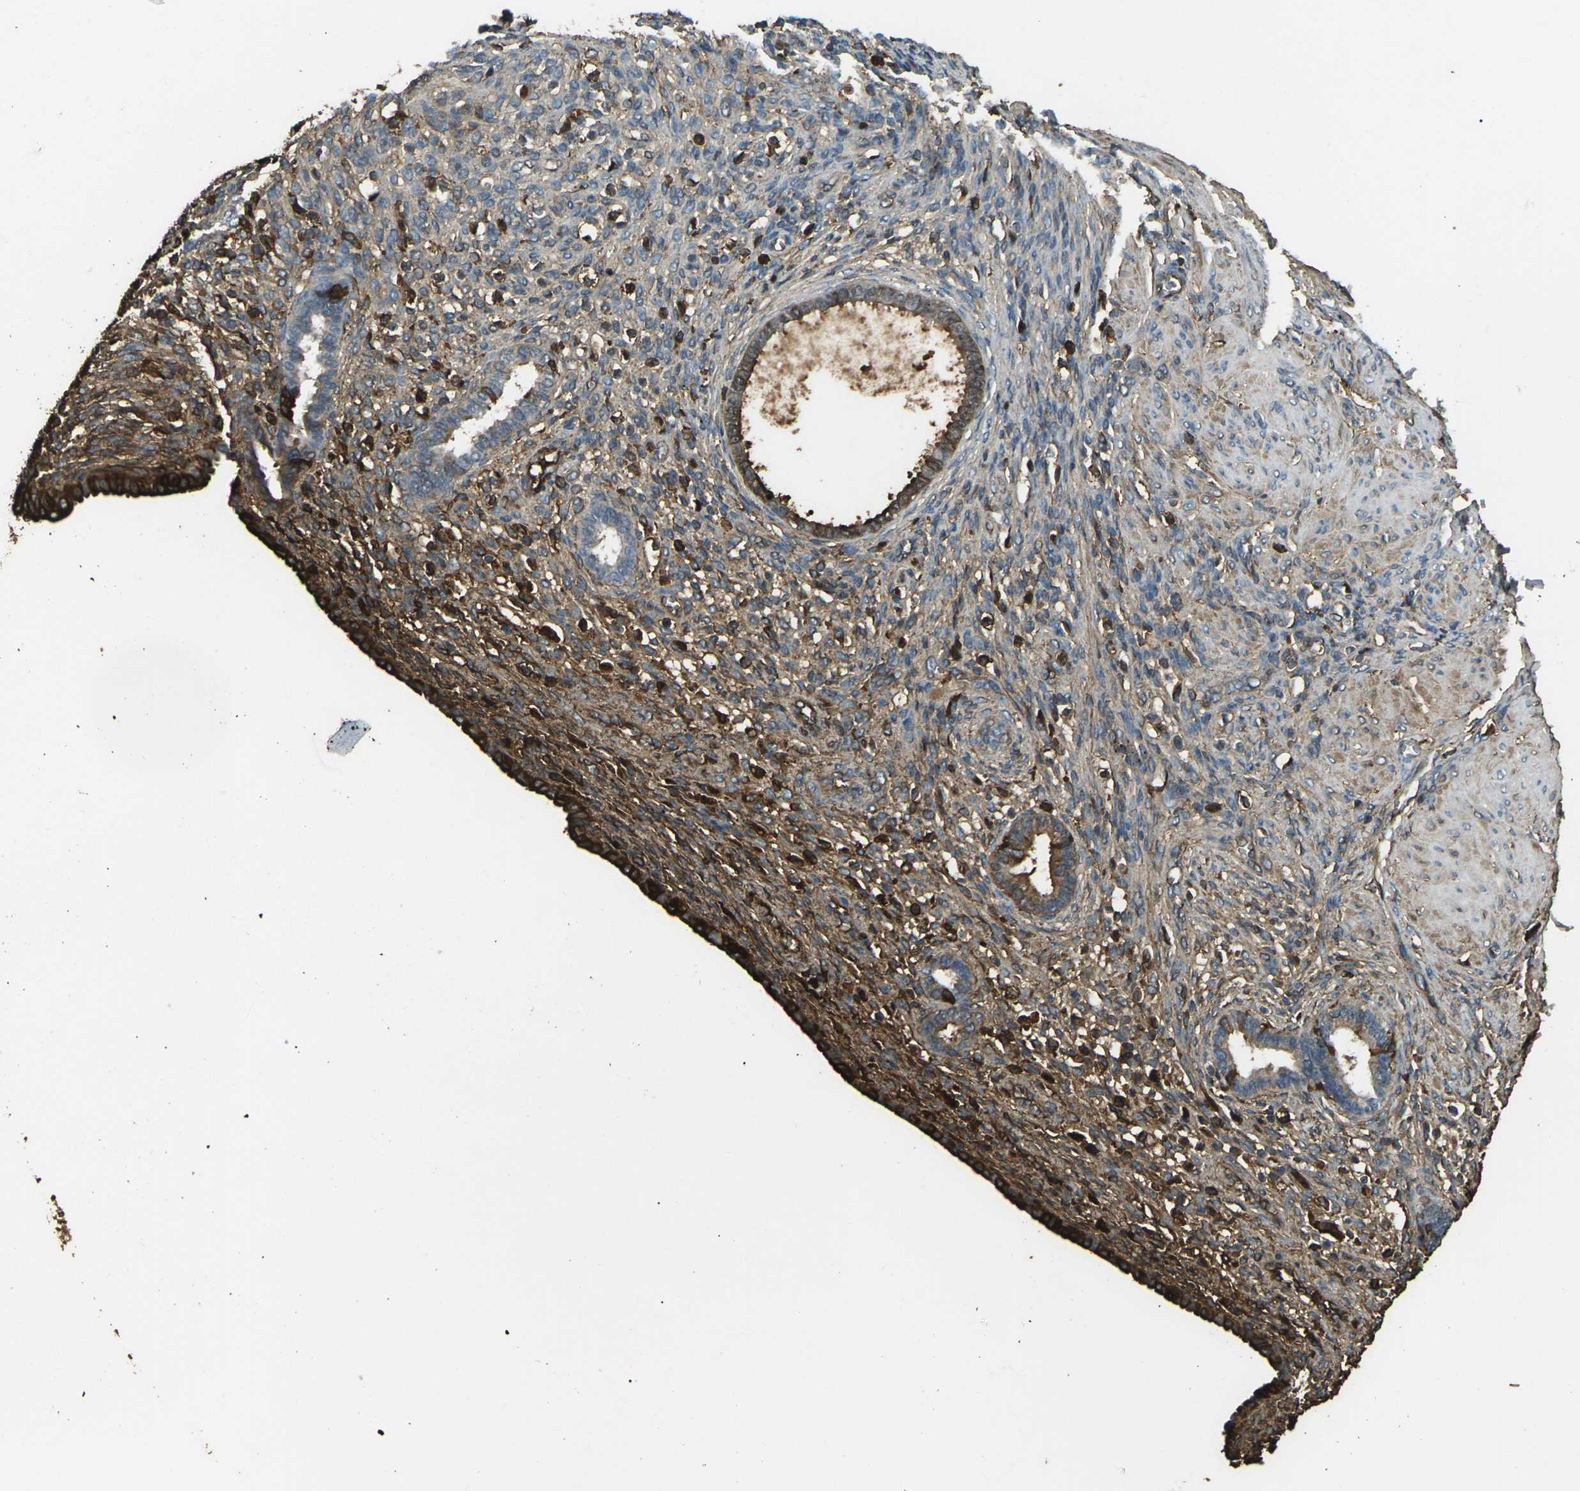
{"staining": {"intensity": "weak", "quantity": "25%-75%", "location": "cytoplasmic/membranous"}, "tissue": "endometrium", "cell_type": "Cells in endometrial stroma", "image_type": "normal", "snomed": [{"axis": "morphology", "description": "Normal tissue, NOS"}, {"axis": "topography", "description": "Endometrium"}], "caption": "Immunohistochemistry (IHC) image of normal endometrium: human endometrium stained using immunohistochemistry (IHC) exhibits low levels of weak protein expression localized specifically in the cytoplasmic/membranous of cells in endometrial stroma, appearing as a cytoplasmic/membranous brown color.", "gene": "CYP1B1", "patient": {"sex": "female", "age": 72}}